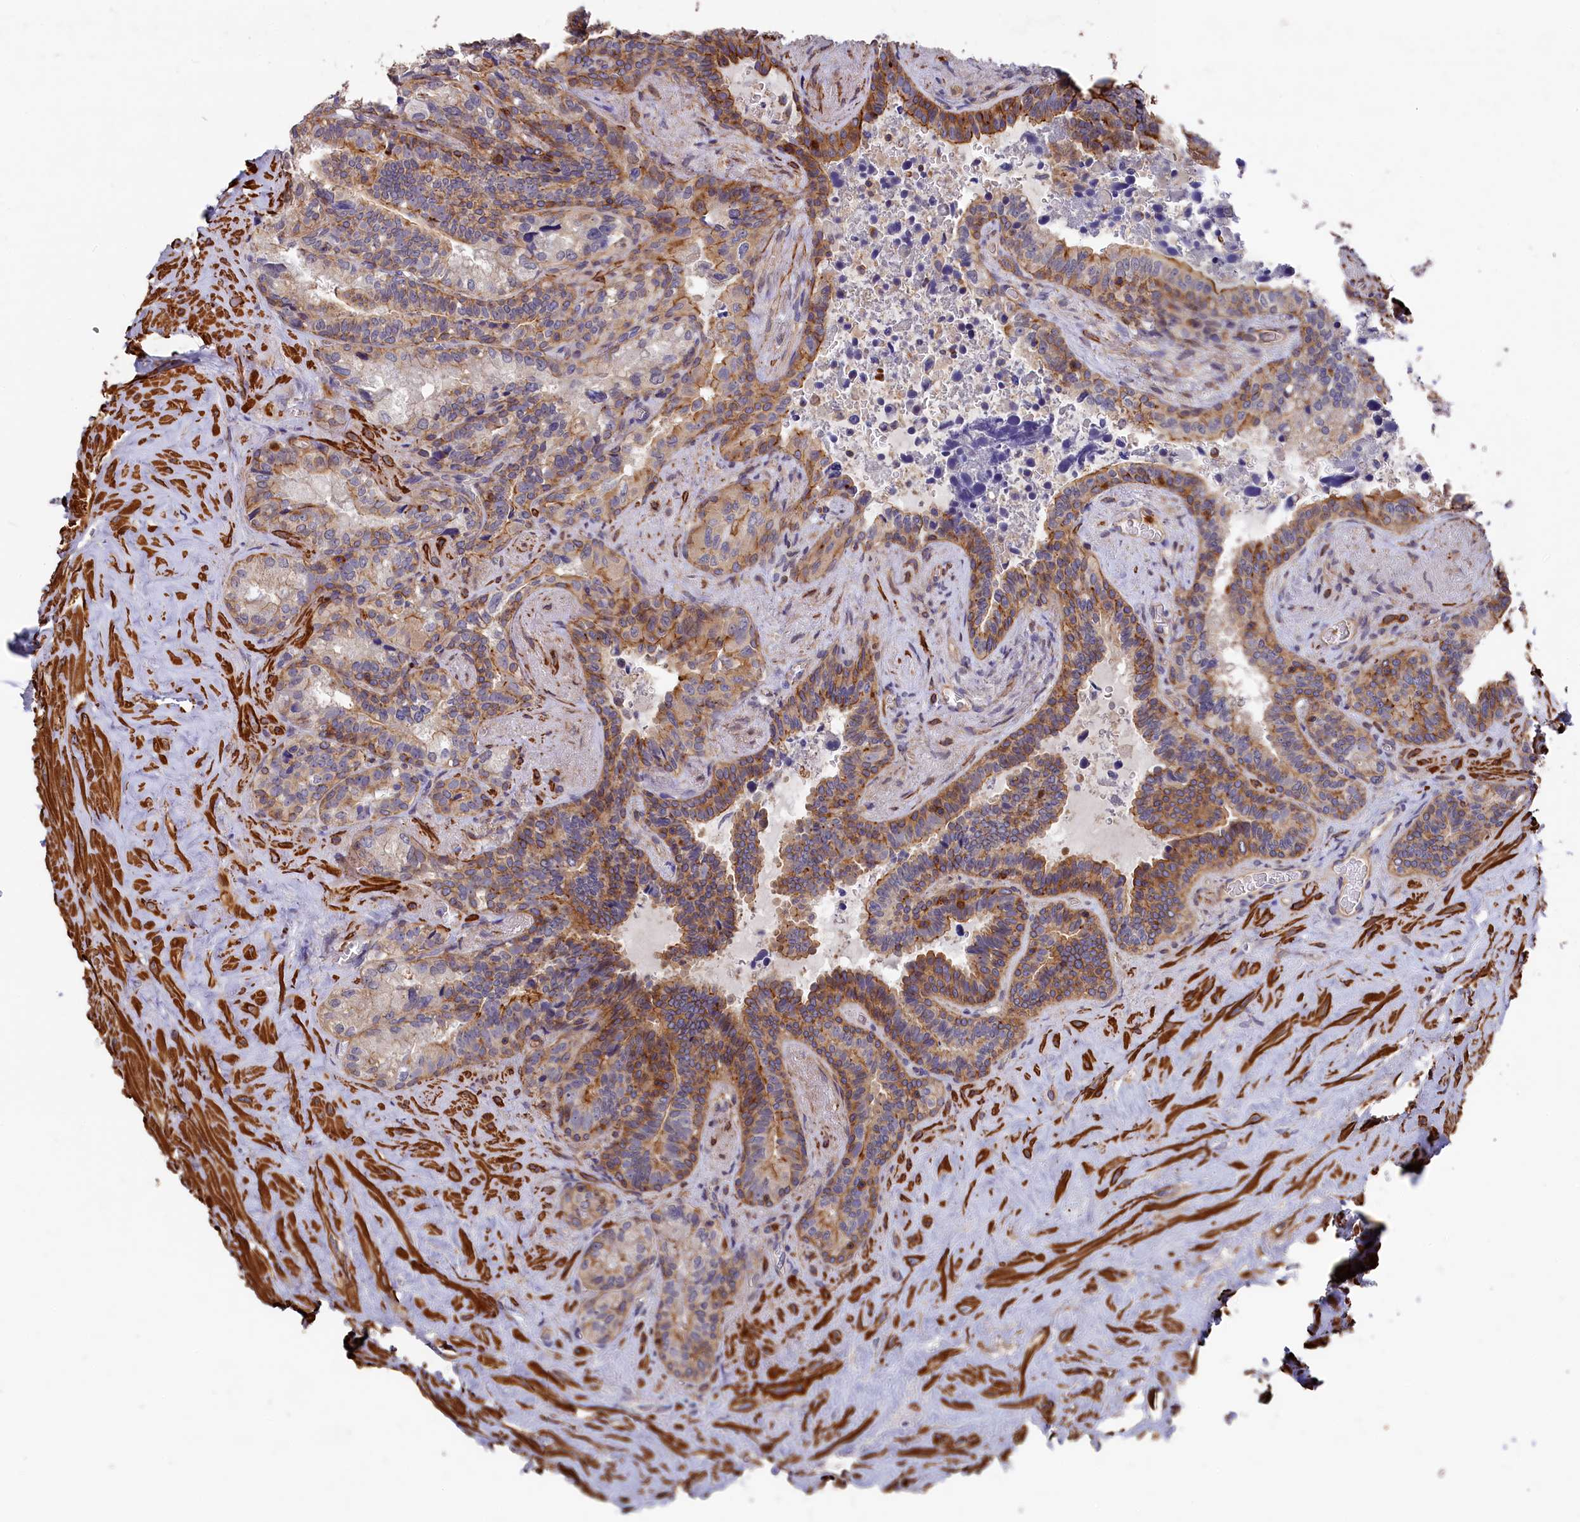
{"staining": {"intensity": "moderate", "quantity": ">75%", "location": "cytoplasmic/membranous"}, "tissue": "seminal vesicle", "cell_type": "Glandular cells", "image_type": "normal", "snomed": [{"axis": "morphology", "description": "Normal tissue, NOS"}, {"axis": "topography", "description": "Seminal veicle"}], "caption": "This photomicrograph reveals immunohistochemistry staining of unremarkable human seminal vesicle, with medium moderate cytoplasmic/membranous positivity in about >75% of glandular cells.", "gene": "RAPSN", "patient": {"sex": "male", "age": 68}}